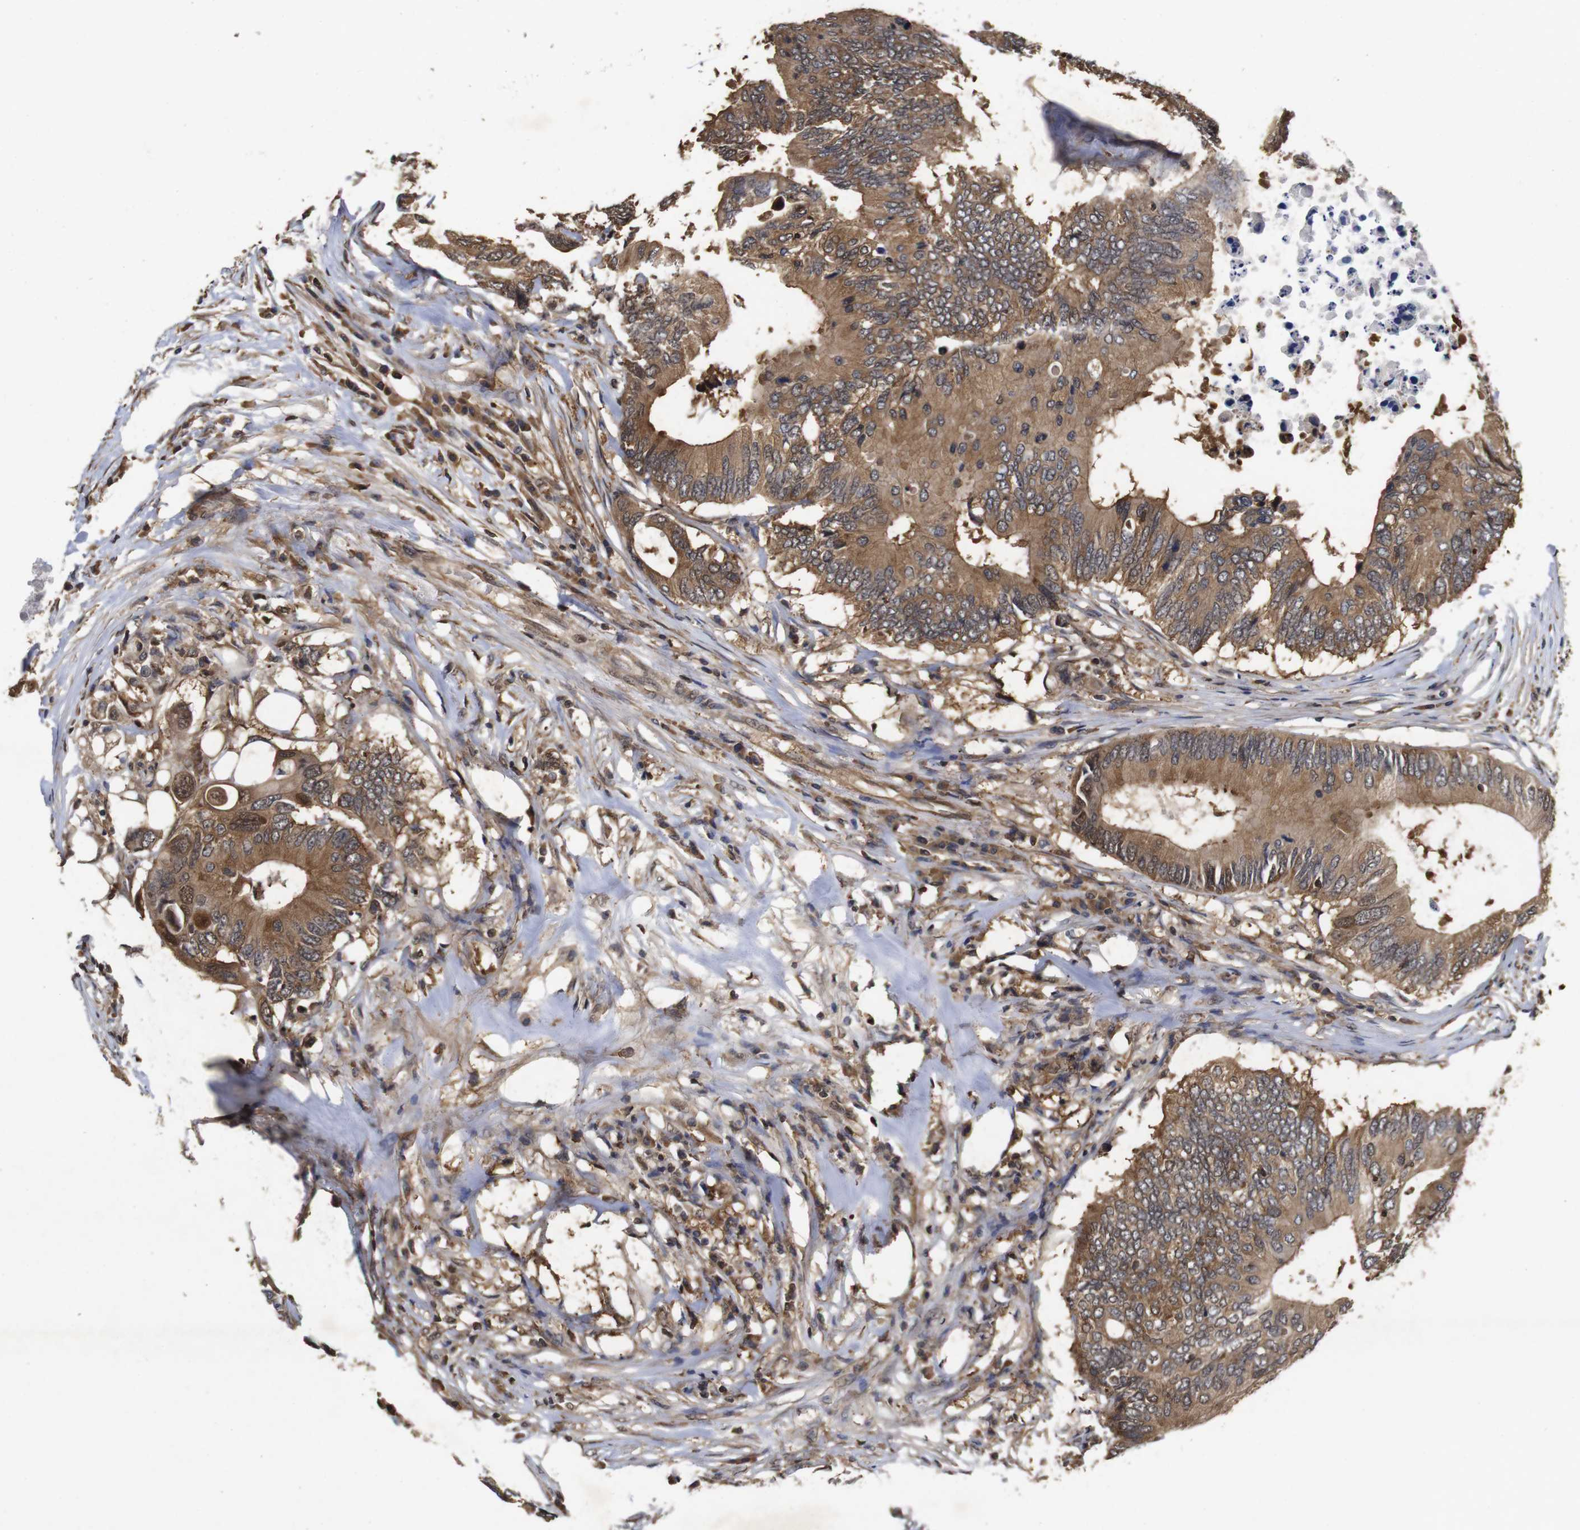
{"staining": {"intensity": "moderate", "quantity": ">75%", "location": "cytoplasmic/membranous"}, "tissue": "colorectal cancer", "cell_type": "Tumor cells", "image_type": "cancer", "snomed": [{"axis": "morphology", "description": "Adenocarcinoma, NOS"}, {"axis": "topography", "description": "Colon"}], "caption": "An immunohistochemistry micrograph of neoplastic tissue is shown. Protein staining in brown shows moderate cytoplasmic/membranous positivity in colorectal adenocarcinoma within tumor cells. (DAB (3,3'-diaminobenzidine) IHC, brown staining for protein, blue staining for nuclei).", "gene": "SUMO3", "patient": {"sex": "male", "age": 71}}